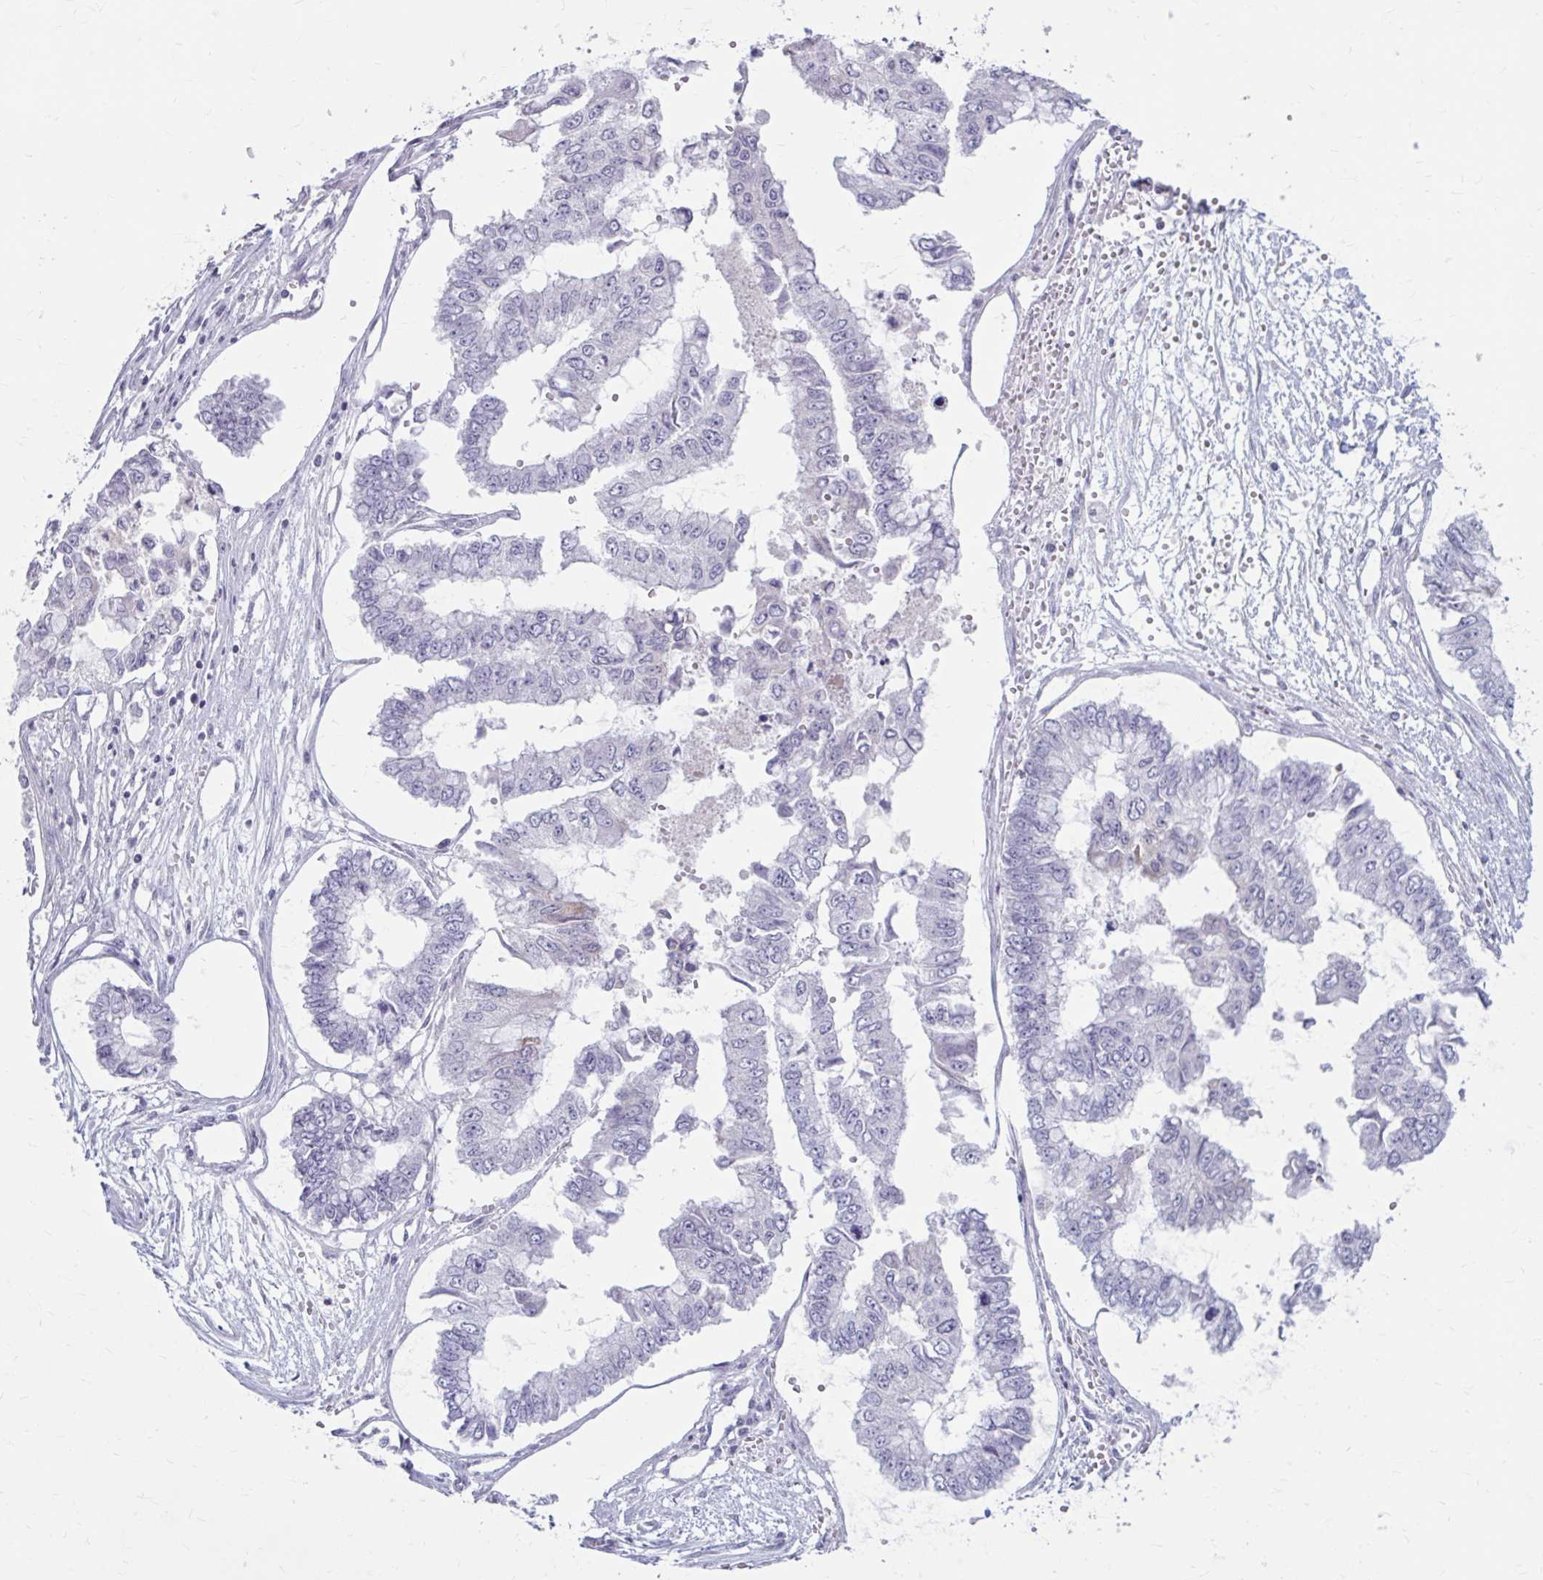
{"staining": {"intensity": "negative", "quantity": "none", "location": "none"}, "tissue": "ovarian cancer", "cell_type": "Tumor cells", "image_type": "cancer", "snomed": [{"axis": "morphology", "description": "Cystadenocarcinoma, mucinous, NOS"}, {"axis": "topography", "description": "Ovary"}], "caption": "Ovarian cancer (mucinous cystadenocarcinoma) was stained to show a protein in brown. There is no significant staining in tumor cells. The staining was performed using DAB to visualize the protein expression in brown, while the nuclei were stained in blue with hematoxylin (Magnification: 20x).", "gene": "MSMO1", "patient": {"sex": "female", "age": 72}}